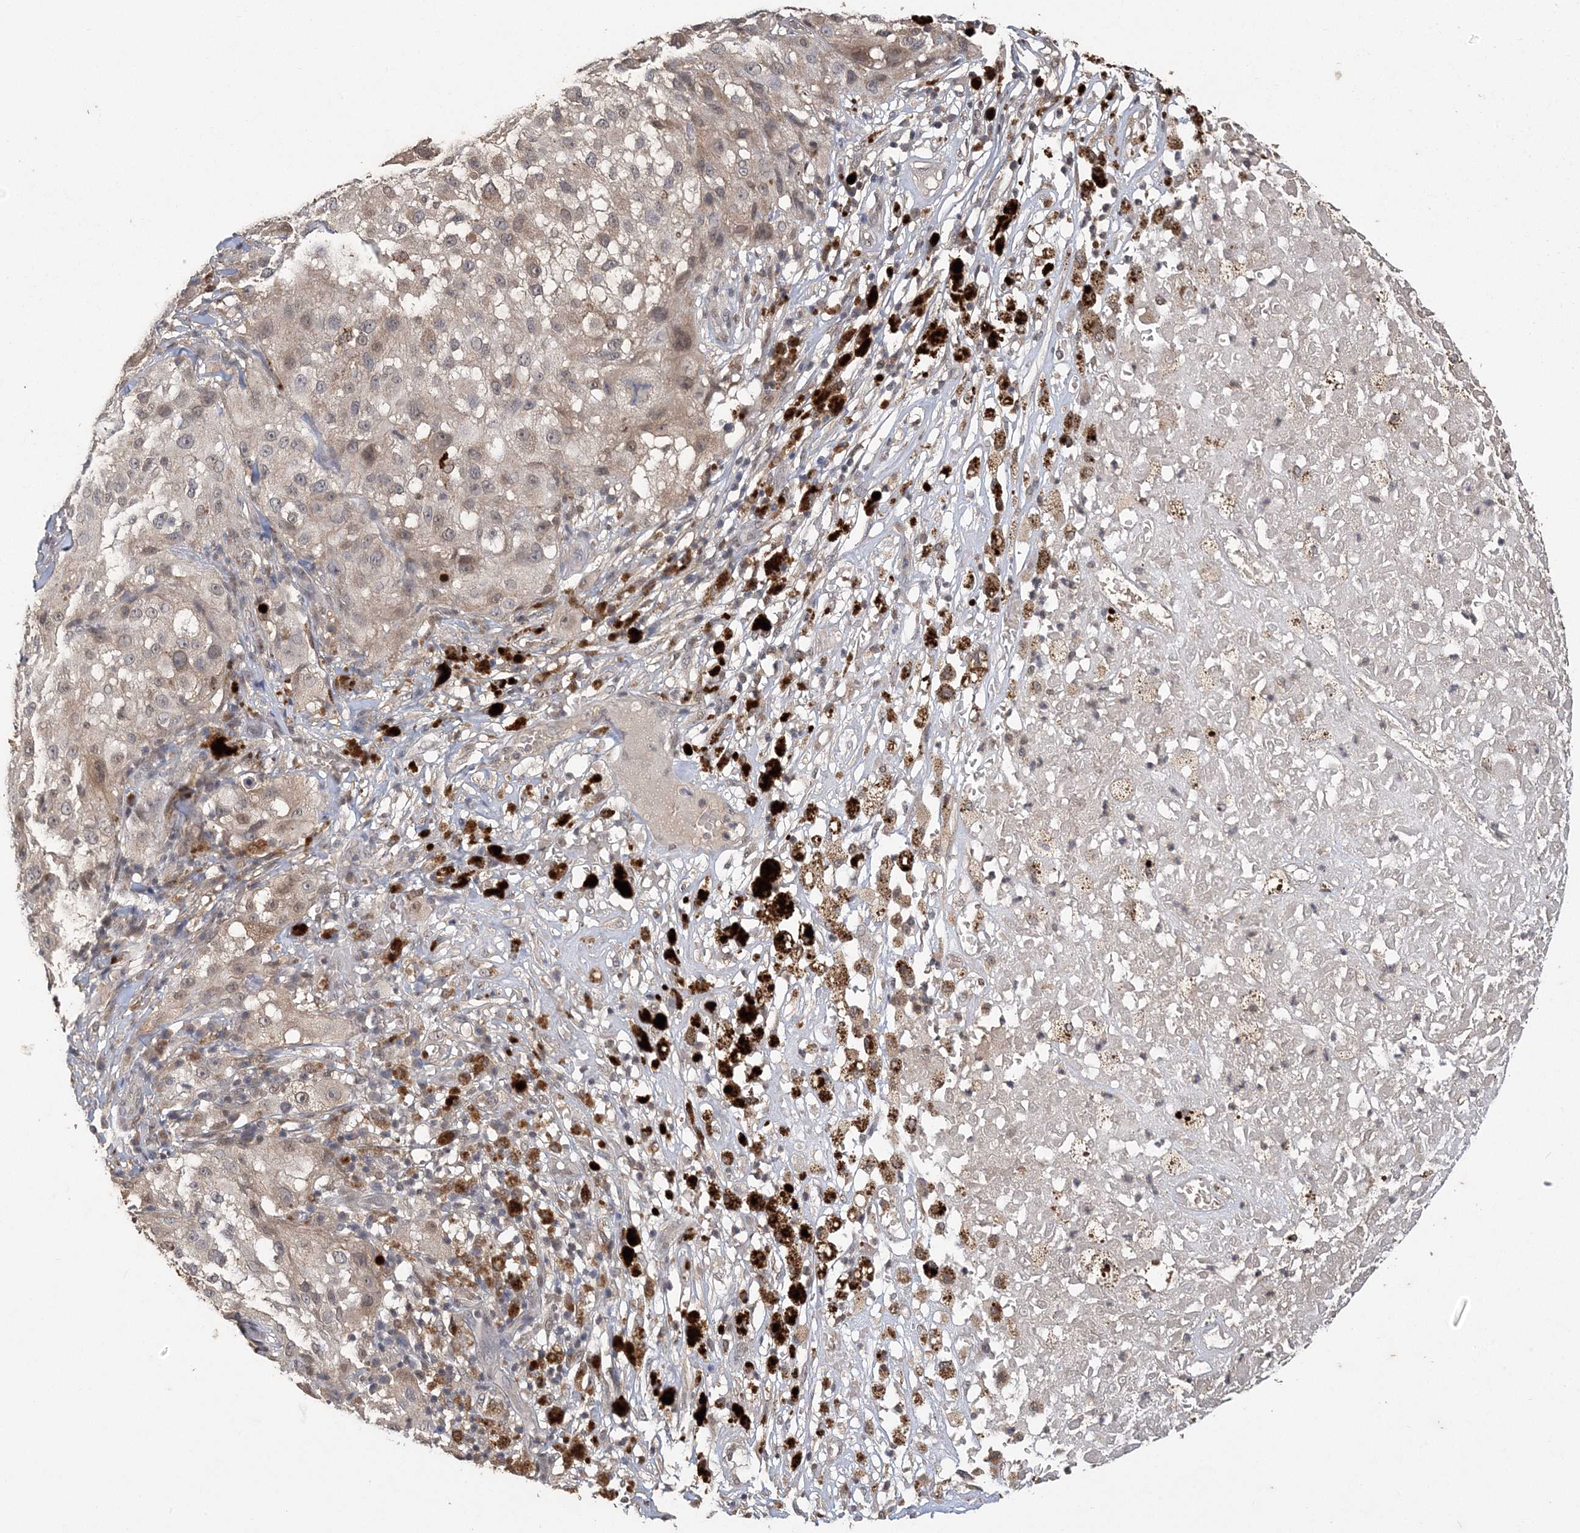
{"staining": {"intensity": "weak", "quantity": "25%-75%", "location": "cytoplasmic/membranous,nuclear"}, "tissue": "melanoma", "cell_type": "Tumor cells", "image_type": "cancer", "snomed": [{"axis": "morphology", "description": "Necrosis, NOS"}, {"axis": "morphology", "description": "Malignant melanoma, NOS"}, {"axis": "topography", "description": "Skin"}], "caption": "Immunohistochemical staining of melanoma reveals low levels of weak cytoplasmic/membranous and nuclear staining in approximately 25%-75% of tumor cells.", "gene": "ZBTB7A", "patient": {"sex": "female", "age": 87}}